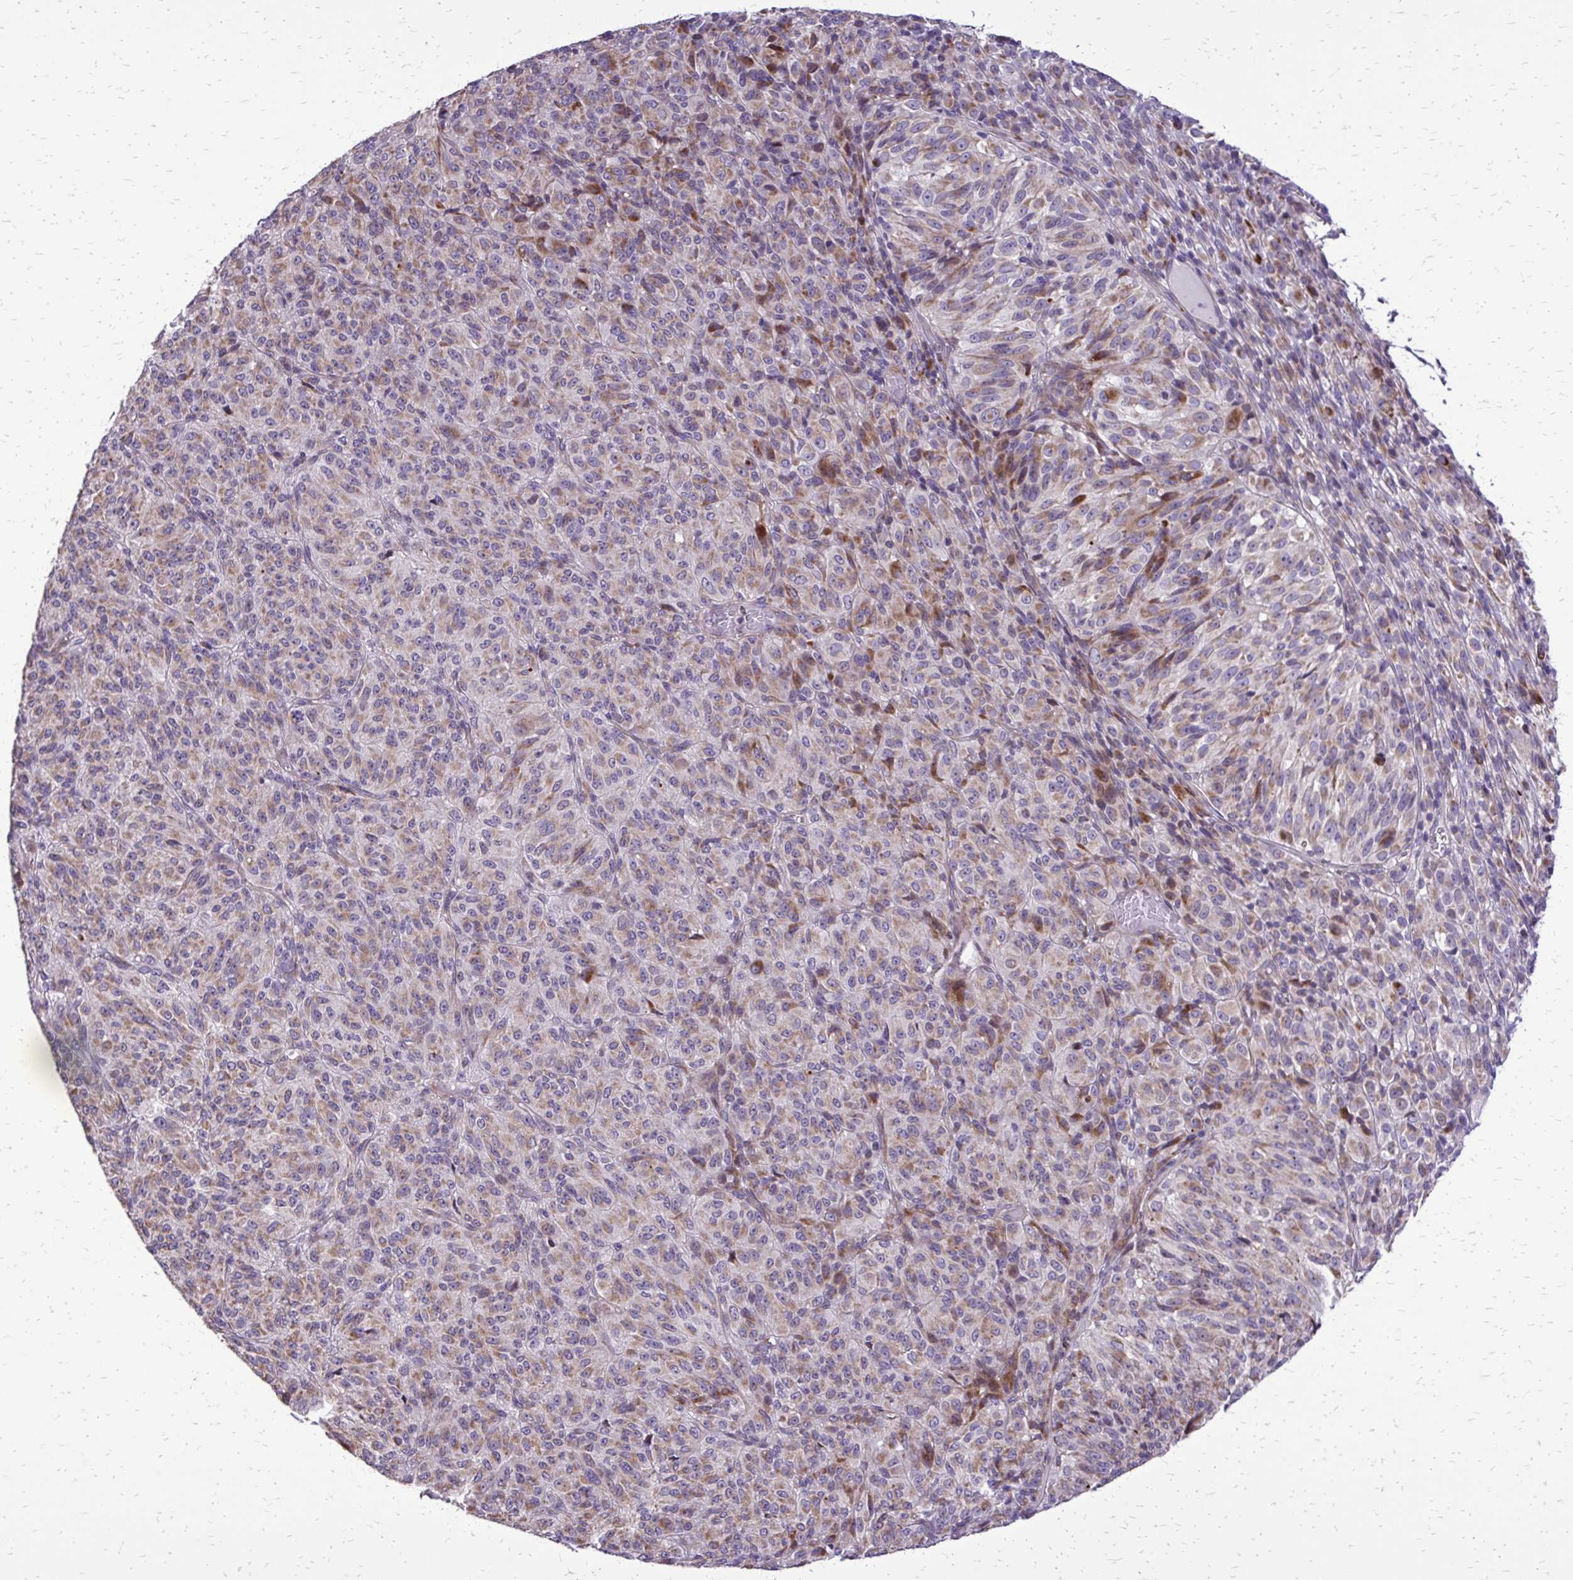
{"staining": {"intensity": "weak", "quantity": ">75%", "location": "cytoplasmic/membranous"}, "tissue": "melanoma", "cell_type": "Tumor cells", "image_type": "cancer", "snomed": [{"axis": "morphology", "description": "Malignant melanoma, Metastatic site"}, {"axis": "topography", "description": "Brain"}], "caption": "This is an image of IHC staining of melanoma, which shows weak positivity in the cytoplasmic/membranous of tumor cells.", "gene": "ABCC3", "patient": {"sex": "female", "age": 56}}